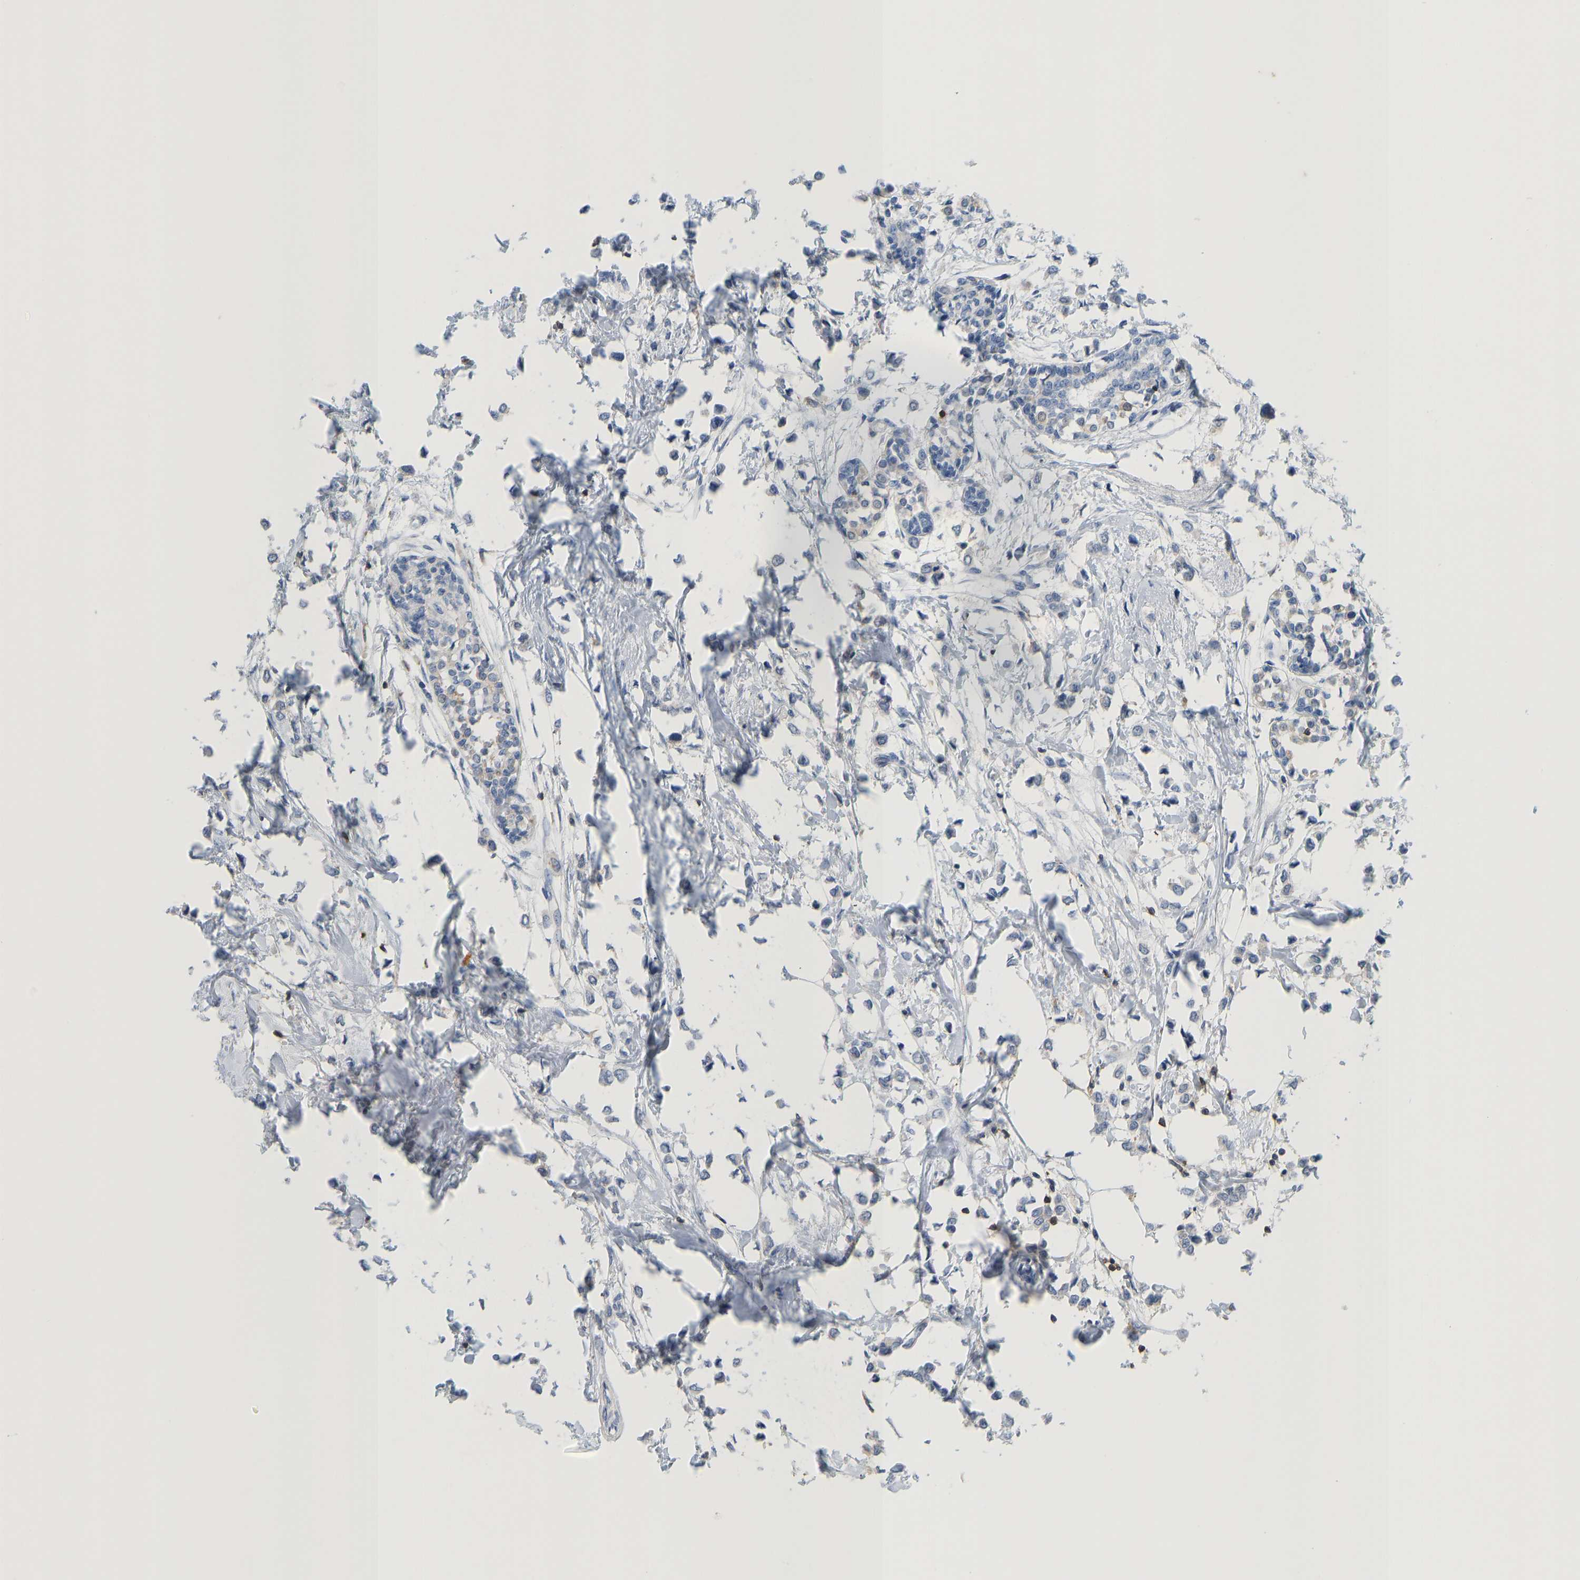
{"staining": {"intensity": "negative", "quantity": "none", "location": "none"}, "tissue": "breast cancer", "cell_type": "Tumor cells", "image_type": "cancer", "snomed": [{"axis": "morphology", "description": "Lobular carcinoma"}, {"axis": "topography", "description": "Breast"}], "caption": "Histopathology image shows no significant protein positivity in tumor cells of lobular carcinoma (breast).", "gene": "EVL", "patient": {"sex": "female", "age": 51}}